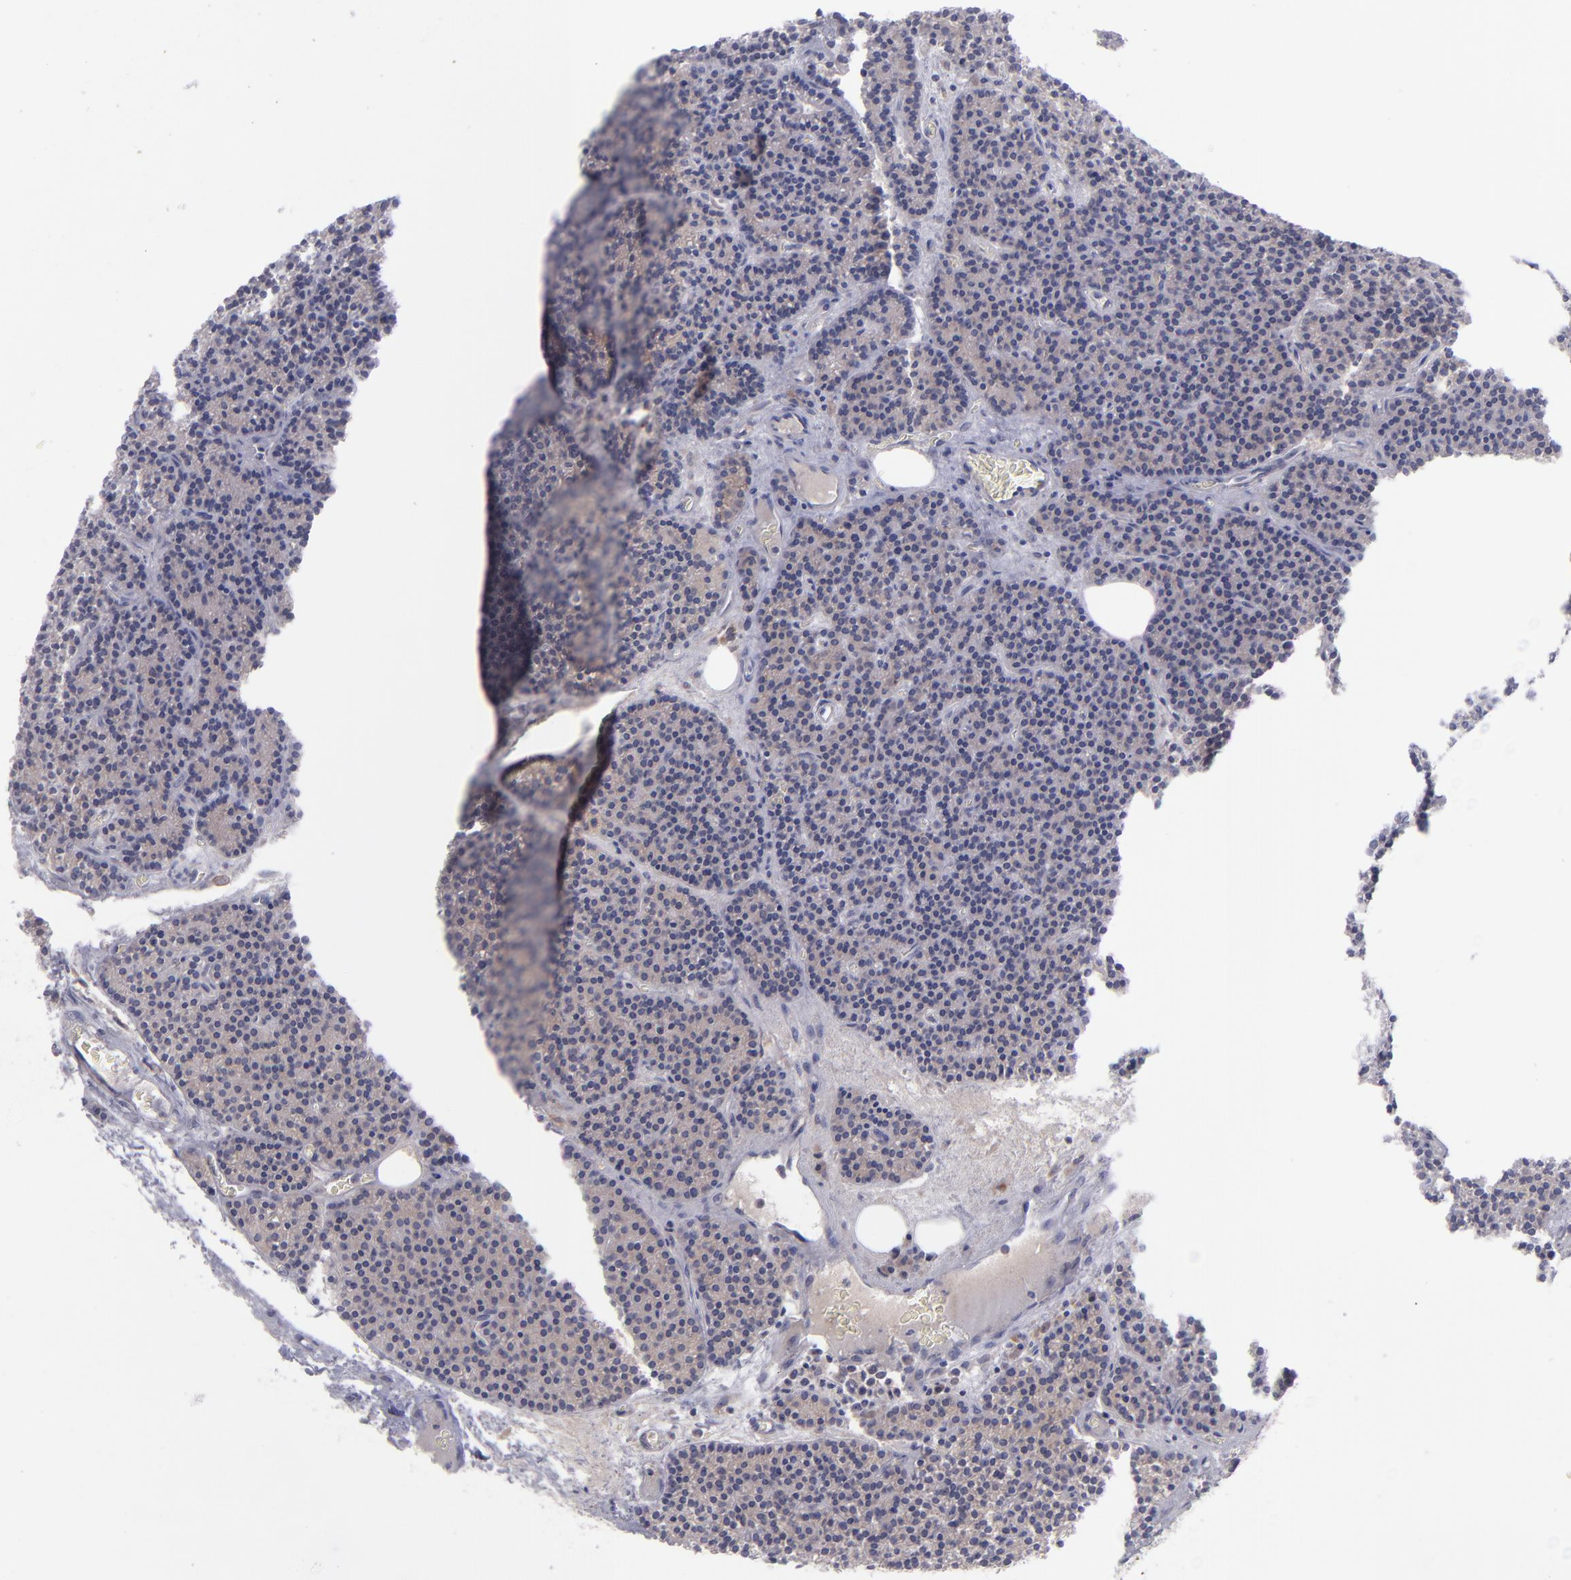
{"staining": {"intensity": "moderate", "quantity": ">75%", "location": "cytoplasmic/membranous"}, "tissue": "parathyroid gland", "cell_type": "Glandular cells", "image_type": "normal", "snomed": [{"axis": "morphology", "description": "Normal tissue, NOS"}, {"axis": "topography", "description": "Parathyroid gland"}], "caption": "A high-resolution image shows immunohistochemistry staining of normal parathyroid gland, which reveals moderate cytoplasmic/membranous expression in approximately >75% of glandular cells.", "gene": "EVPL", "patient": {"sex": "male", "age": 57}}